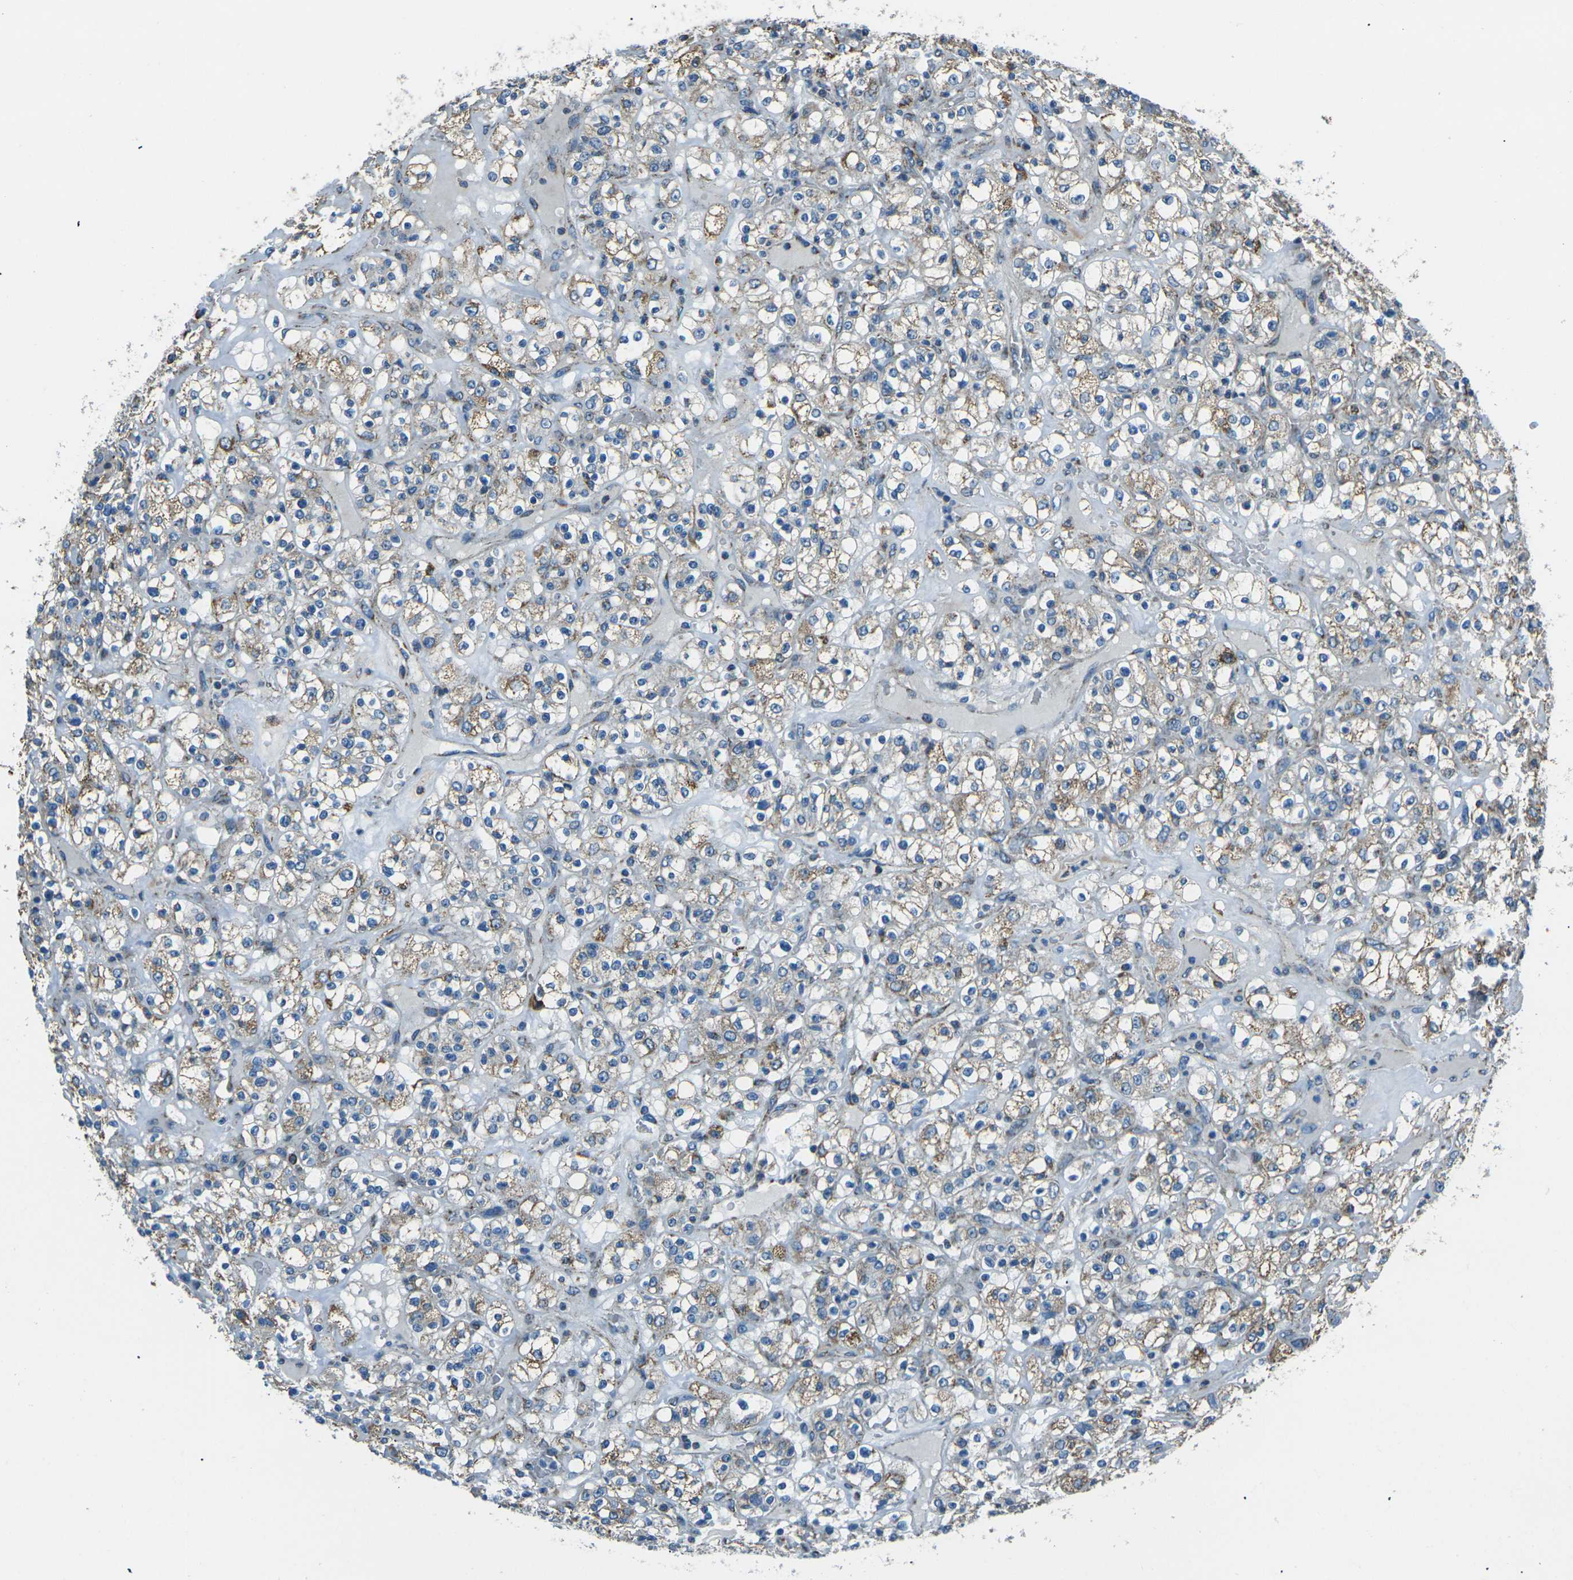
{"staining": {"intensity": "weak", "quantity": ">75%", "location": "cytoplasmic/membranous"}, "tissue": "renal cancer", "cell_type": "Tumor cells", "image_type": "cancer", "snomed": [{"axis": "morphology", "description": "Normal tissue, NOS"}, {"axis": "morphology", "description": "Adenocarcinoma, NOS"}, {"axis": "topography", "description": "Kidney"}], "caption": "Approximately >75% of tumor cells in human adenocarcinoma (renal) exhibit weak cytoplasmic/membranous protein positivity as visualized by brown immunohistochemical staining.", "gene": "IRF3", "patient": {"sex": "female", "age": 72}}